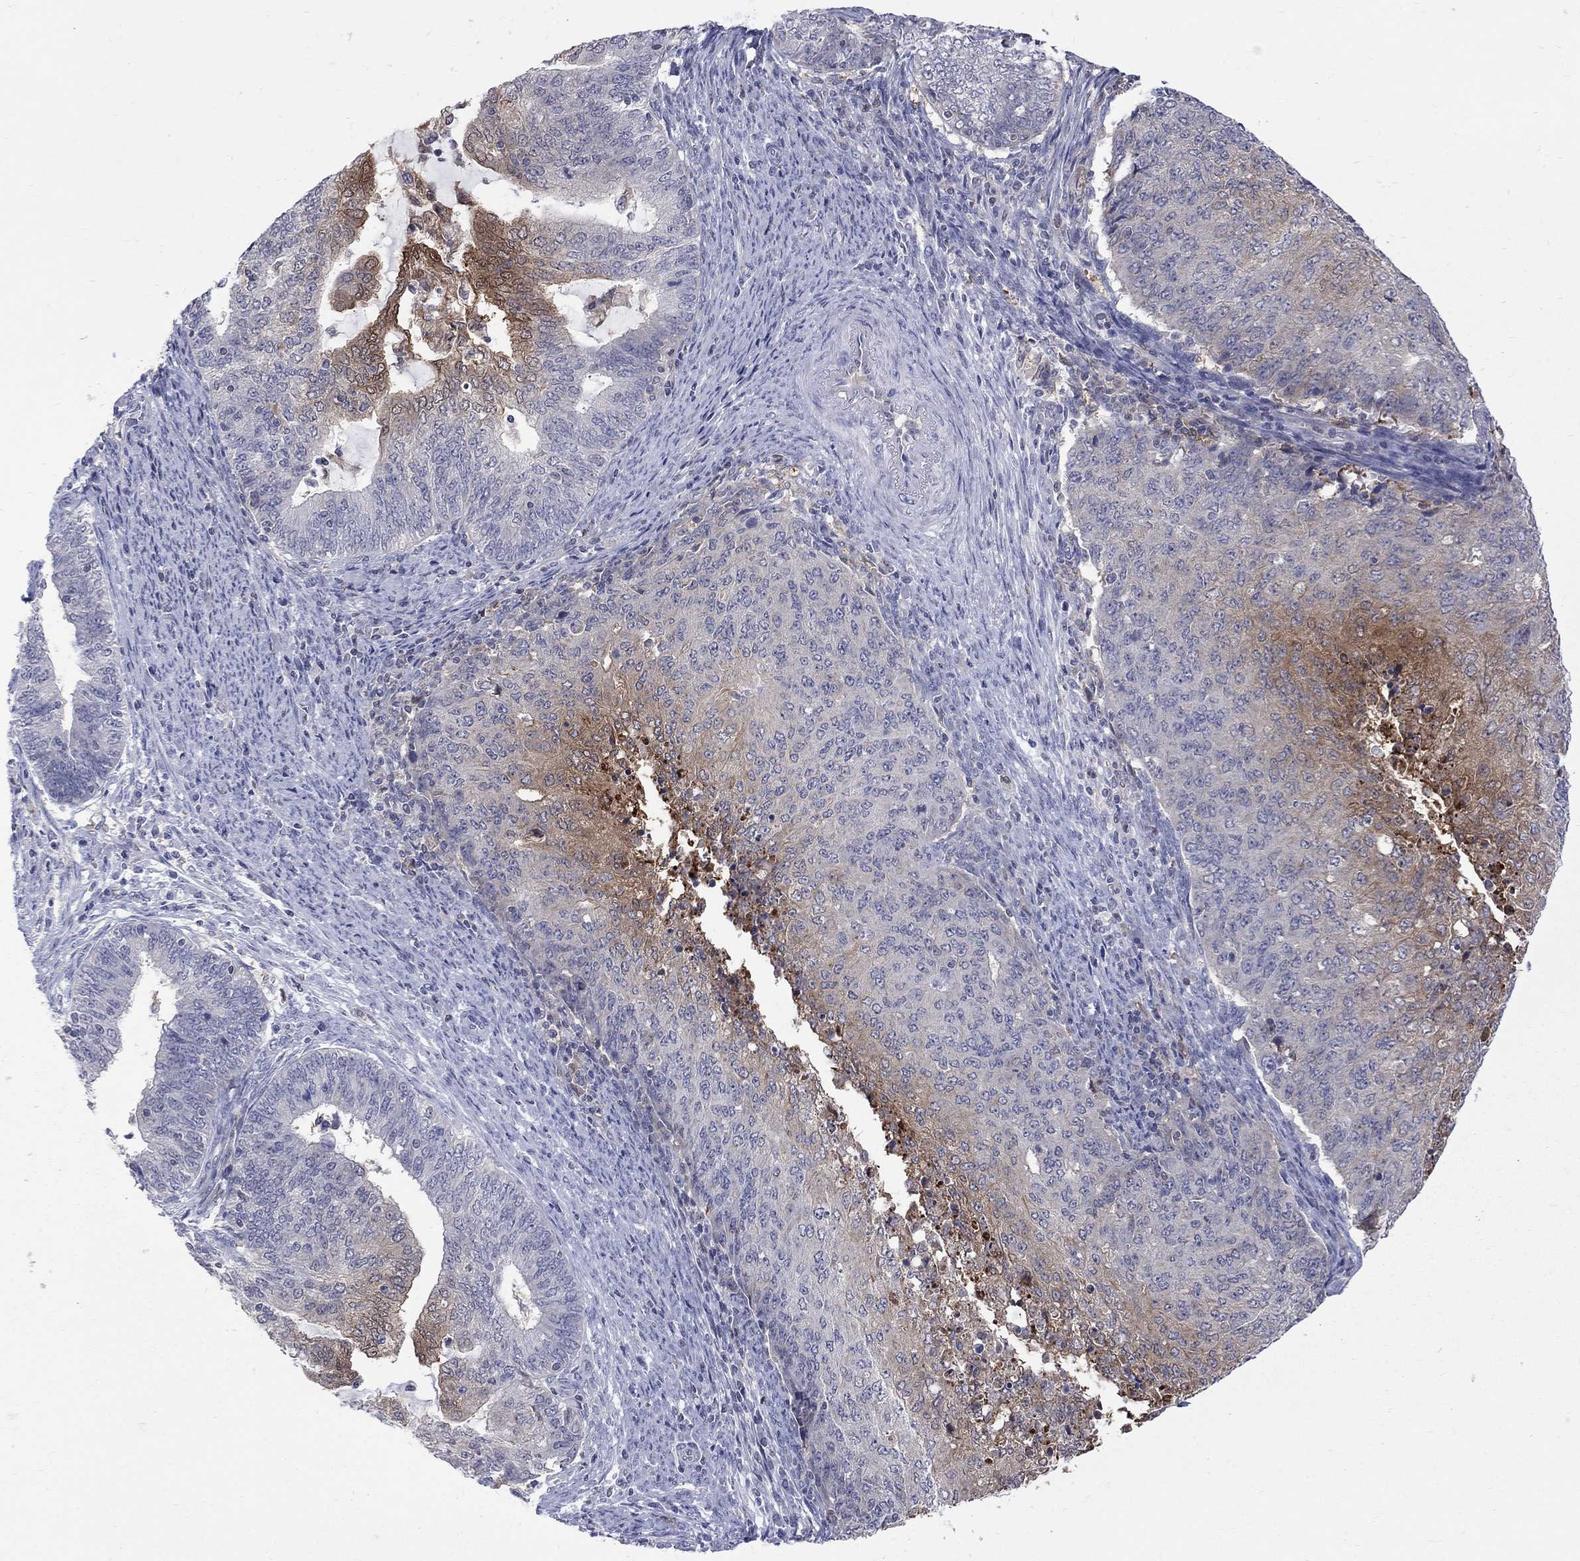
{"staining": {"intensity": "moderate", "quantity": "<25%", "location": "cytoplasmic/membranous"}, "tissue": "endometrial cancer", "cell_type": "Tumor cells", "image_type": "cancer", "snomed": [{"axis": "morphology", "description": "Adenocarcinoma, NOS"}, {"axis": "topography", "description": "Endometrium"}], "caption": "Moderate cytoplasmic/membranous positivity for a protein is identified in about <25% of tumor cells of endometrial cancer (adenocarcinoma) using IHC.", "gene": "HKDC1", "patient": {"sex": "female", "age": 82}}